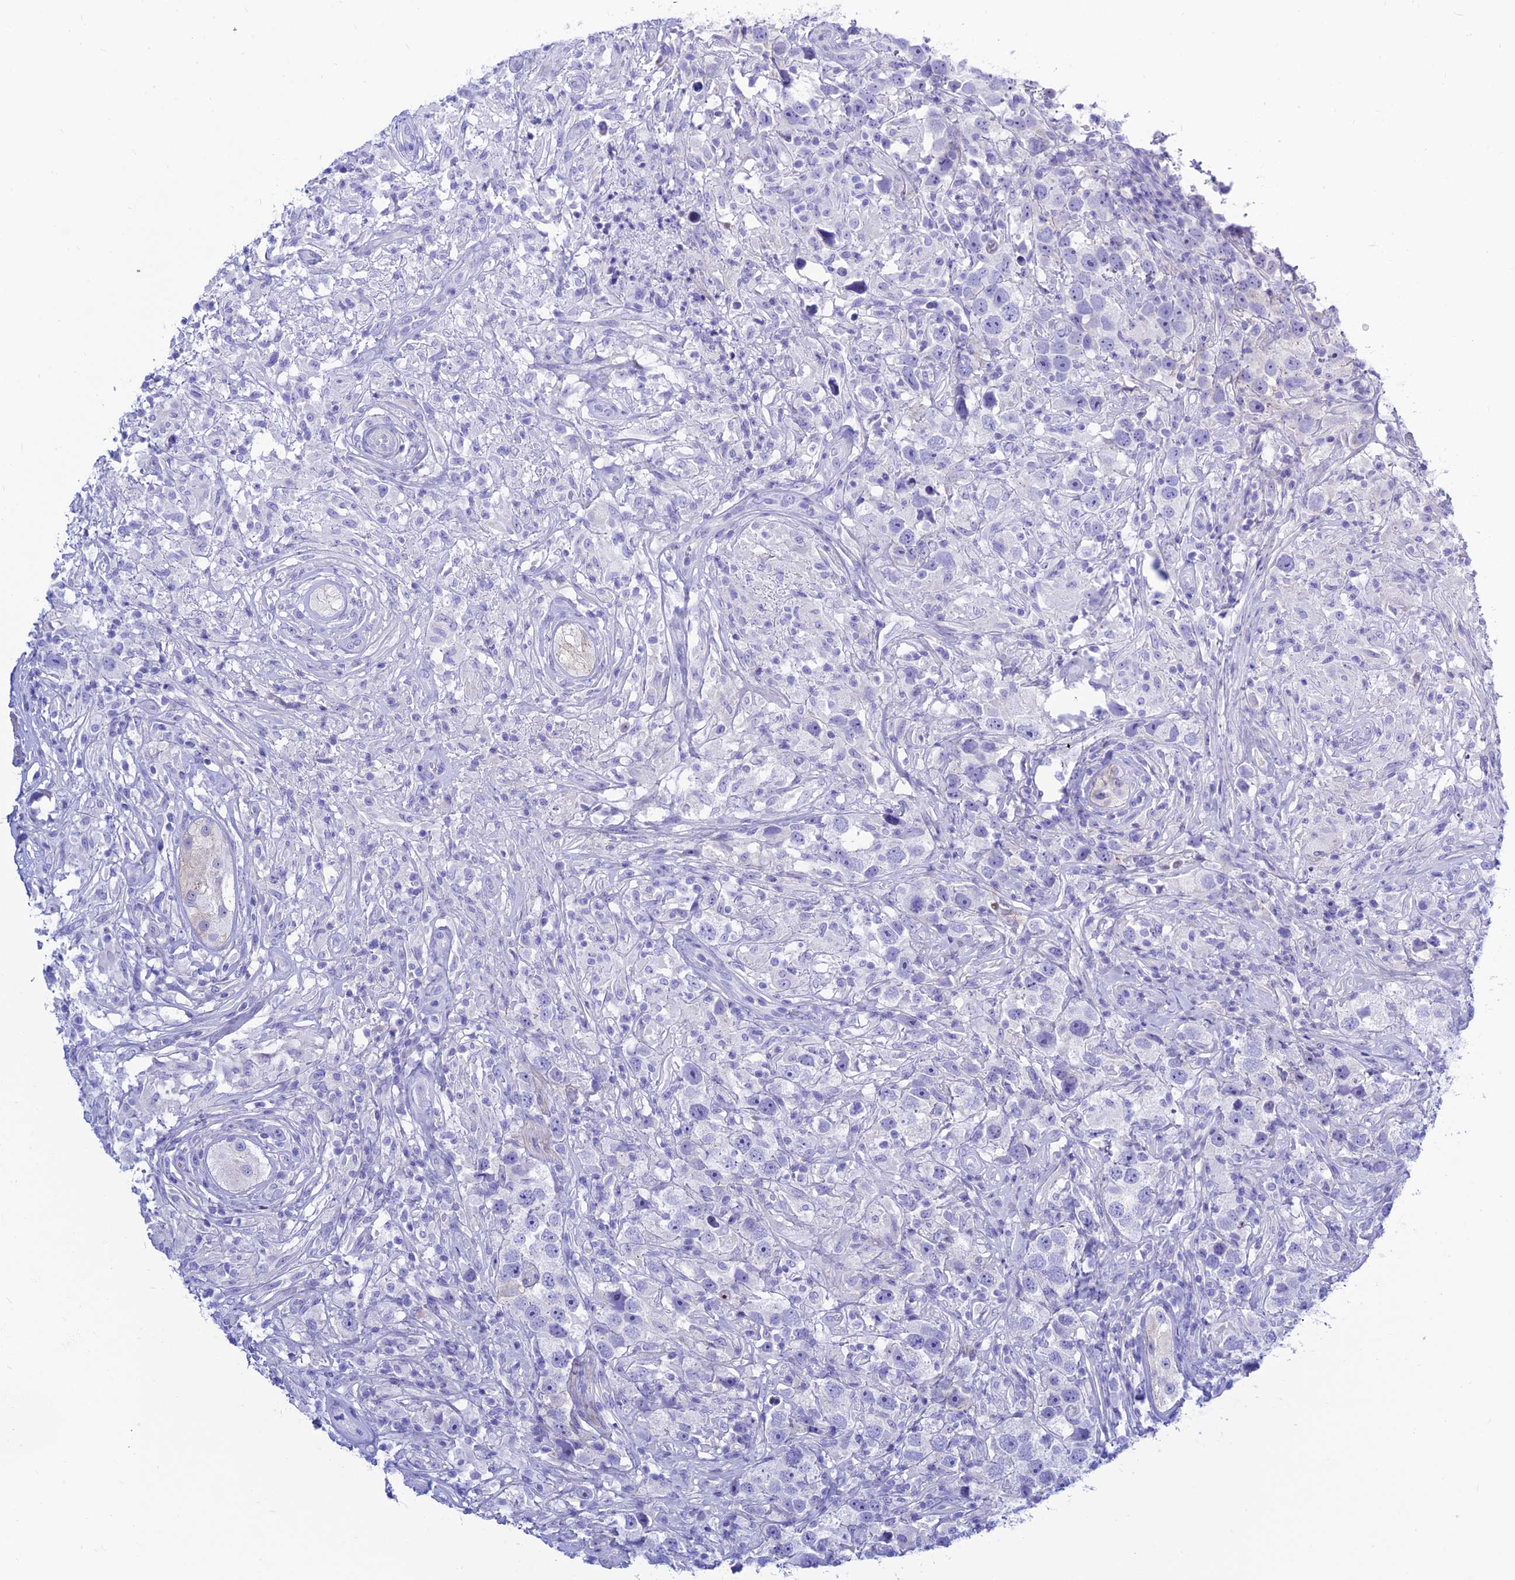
{"staining": {"intensity": "negative", "quantity": "none", "location": "none"}, "tissue": "testis cancer", "cell_type": "Tumor cells", "image_type": "cancer", "snomed": [{"axis": "morphology", "description": "Seminoma, NOS"}, {"axis": "topography", "description": "Testis"}], "caption": "Tumor cells are negative for brown protein staining in testis seminoma.", "gene": "PRNP", "patient": {"sex": "male", "age": 49}}